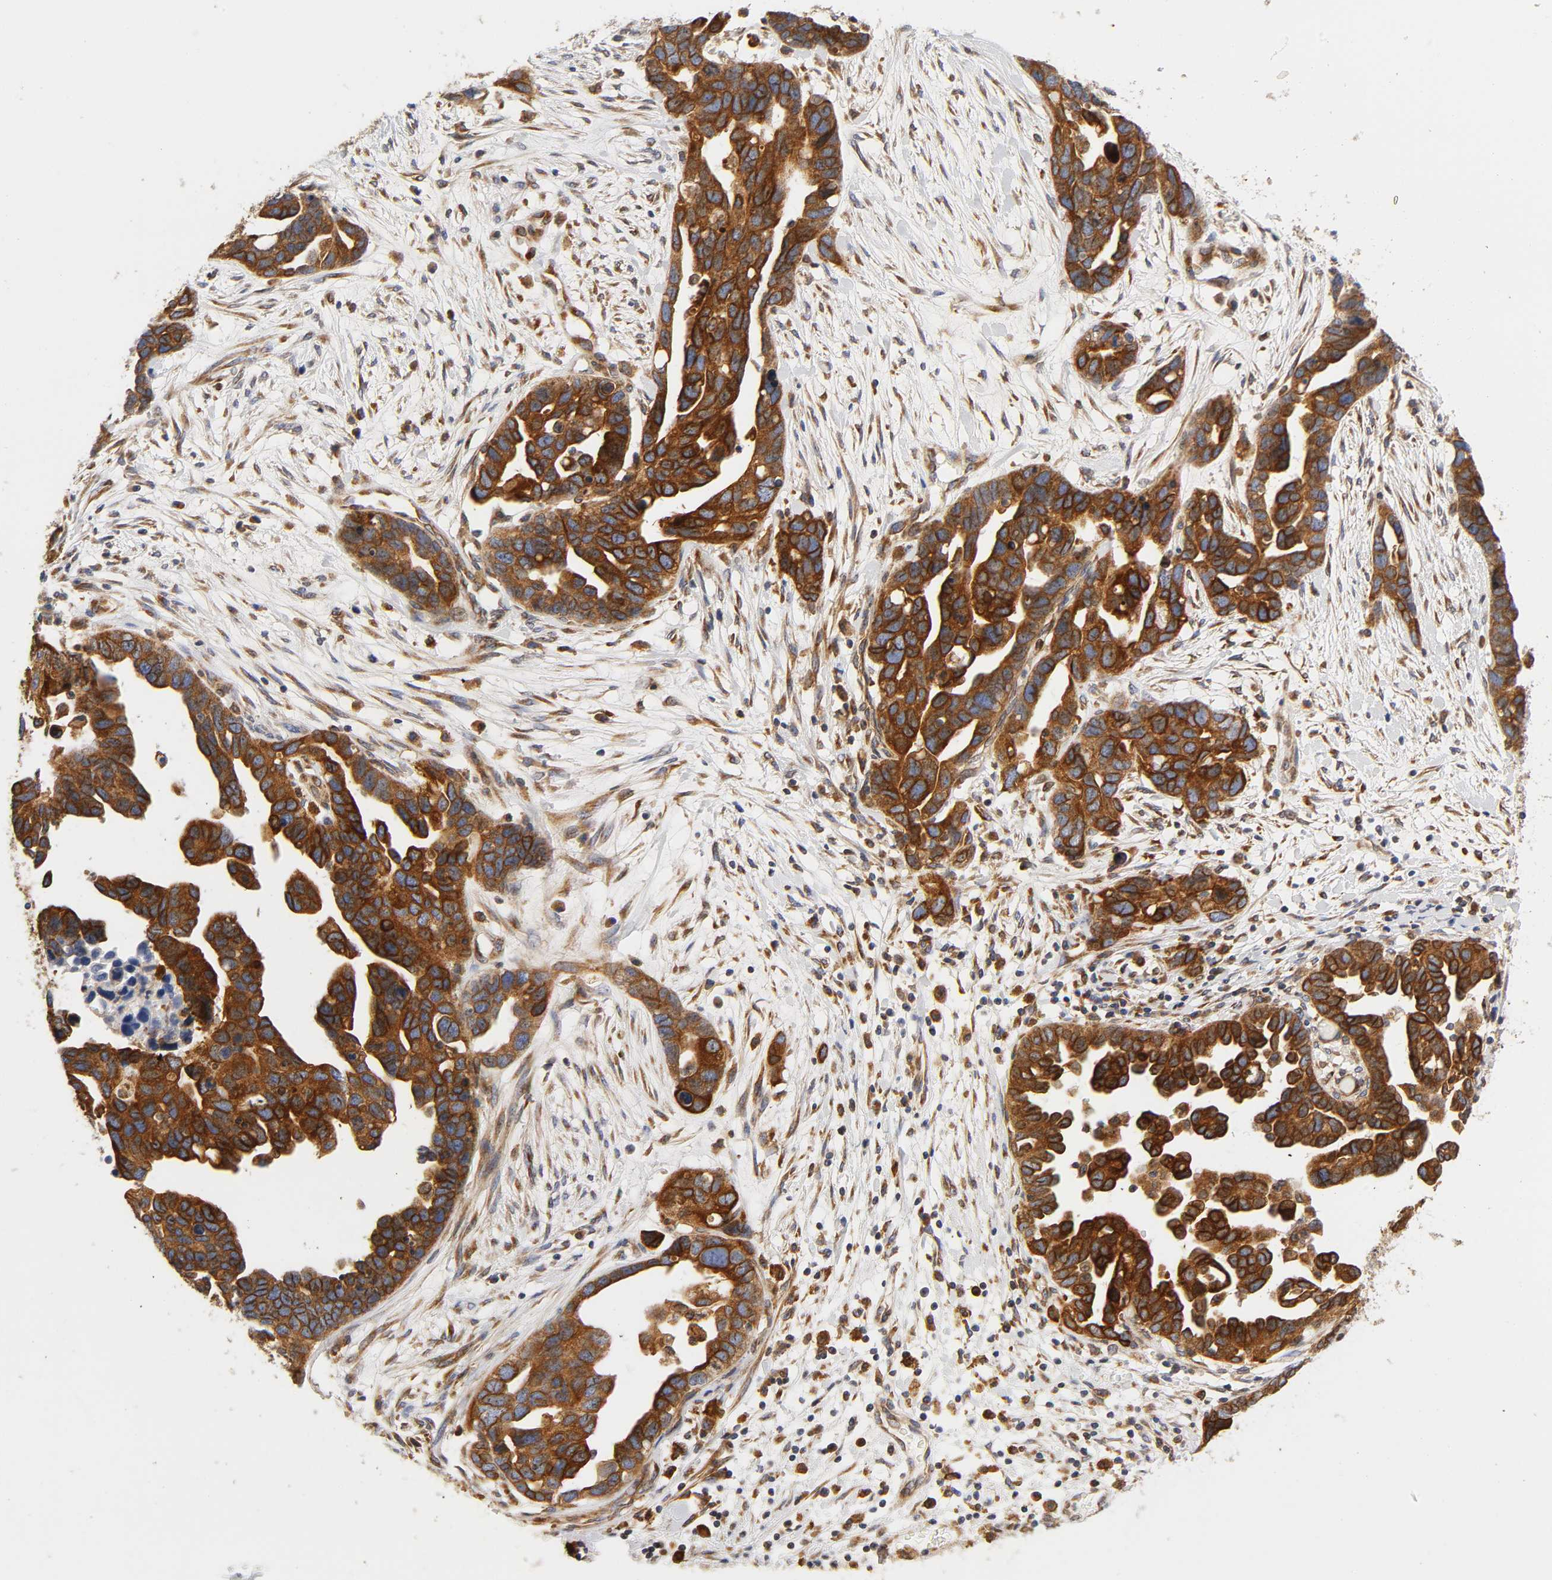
{"staining": {"intensity": "strong", "quantity": ">75%", "location": "cytoplasmic/membranous"}, "tissue": "ovarian cancer", "cell_type": "Tumor cells", "image_type": "cancer", "snomed": [{"axis": "morphology", "description": "Cystadenocarcinoma, serous, NOS"}, {"axis": "topography", "description": "Ovary"}], "caption": "Immunohistochemistry (IHC) histopathology image of human ovarian serous cystadenocarcinoma stained for a protein (brown), which exhibits high levels of strong cytoplasmic/membranous positivity in approximately >75% of tumor cells.", "gene": "POR", "patient": {"sex": "female", "age": 54}}